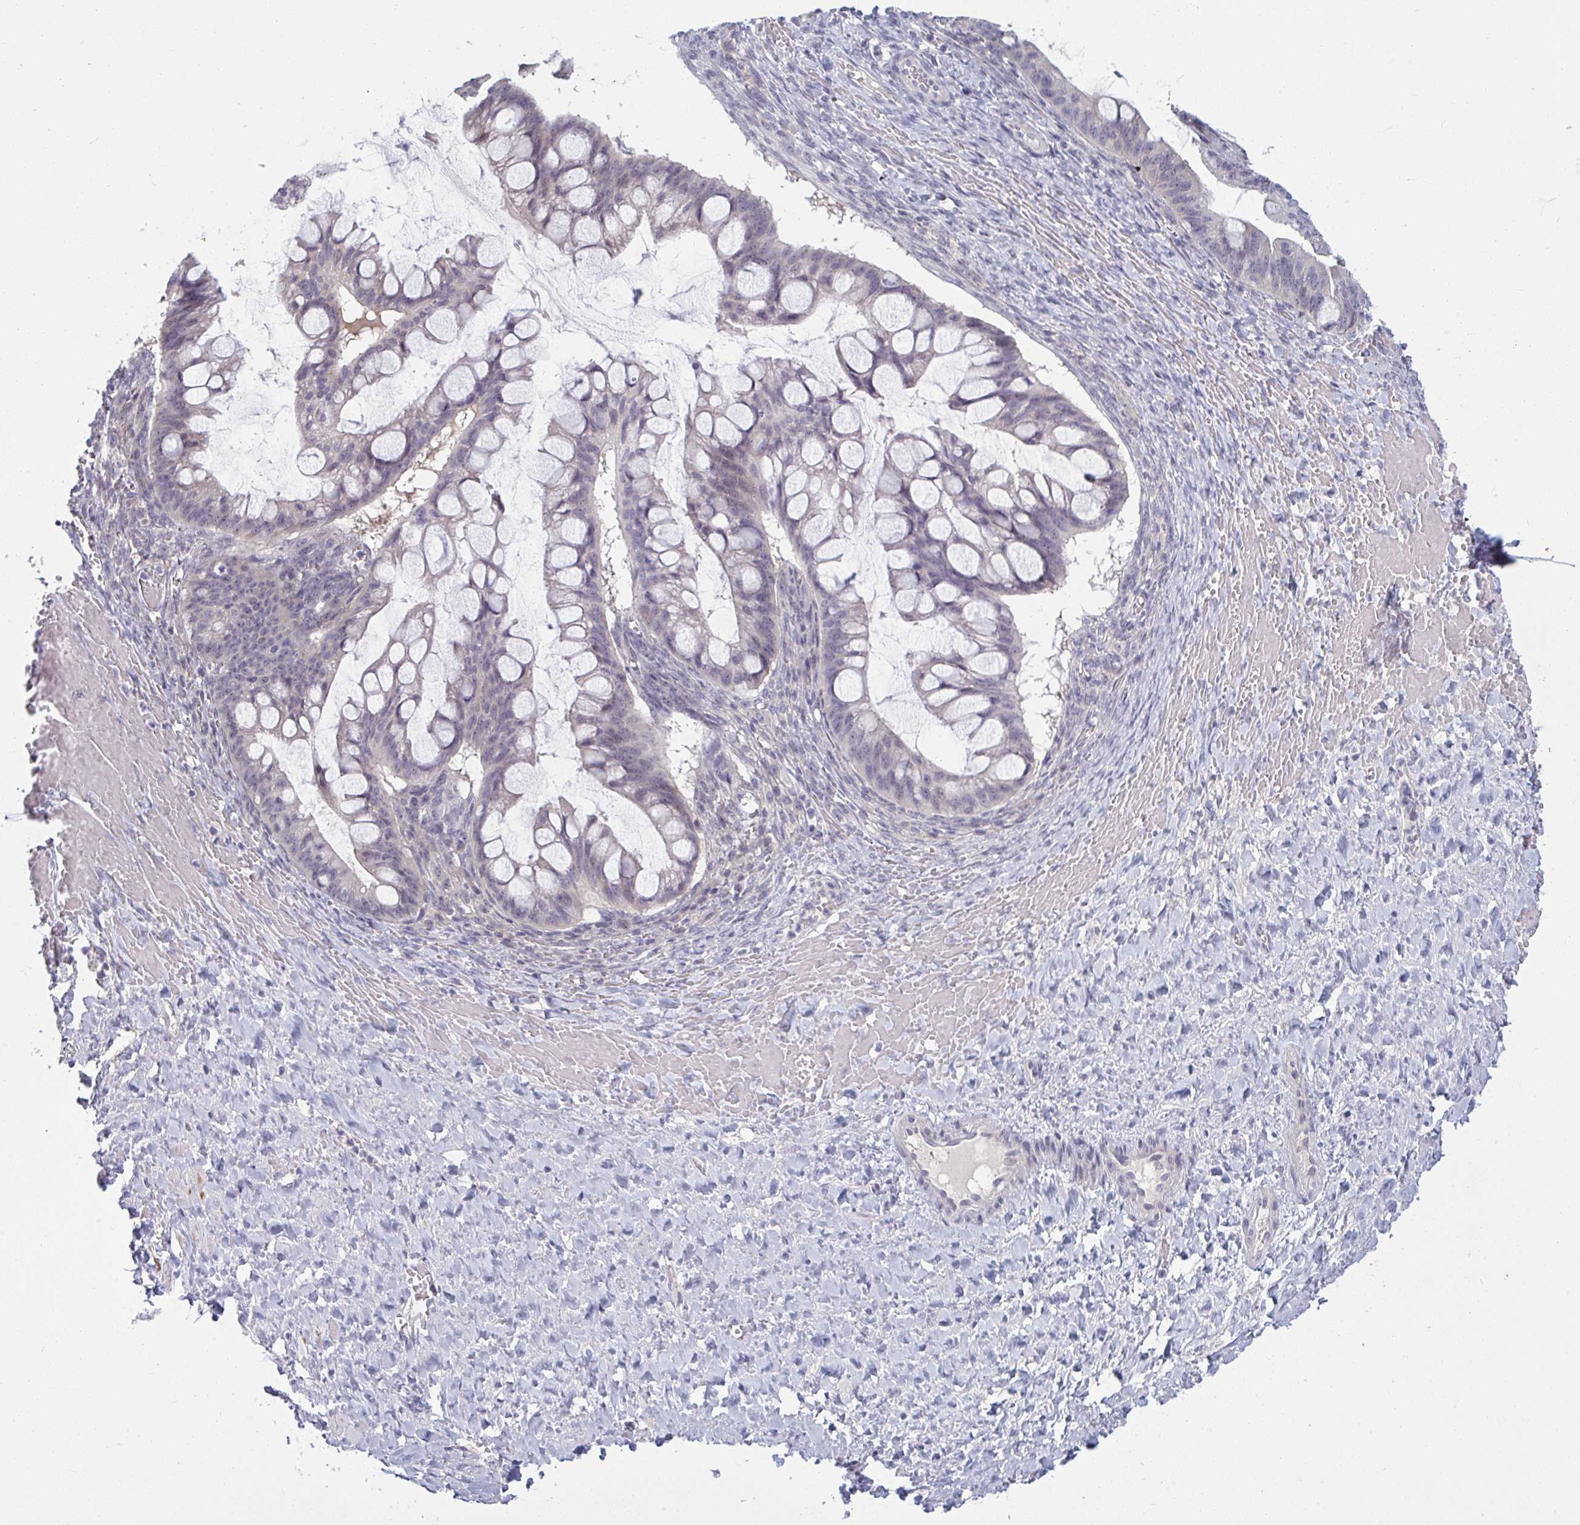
{"staining": {"intensity": "negative", "quantity": "none", "location": "none"}, "tissue": "ovarian cancer", "cell_type": "Tumor cells", "image_type": "cancer", "snomed": [{"axis": "morphology", "description": "Cystadenocarcinoma, mucinous, NOS"}, {"axis": "topography", "description": "Ovary"}], "caption": "Immunohistochemistry (IHC) histopathology image of neoplastic tissue: ovarian mucinous cystadenocarcinoma stained with DAB shows no significant protein expression in tumor cells. (IHC, brightfield microscopy, high magnification).", "gene": "RNASEH1", "patient": {"sex": "female", "age": 73}}